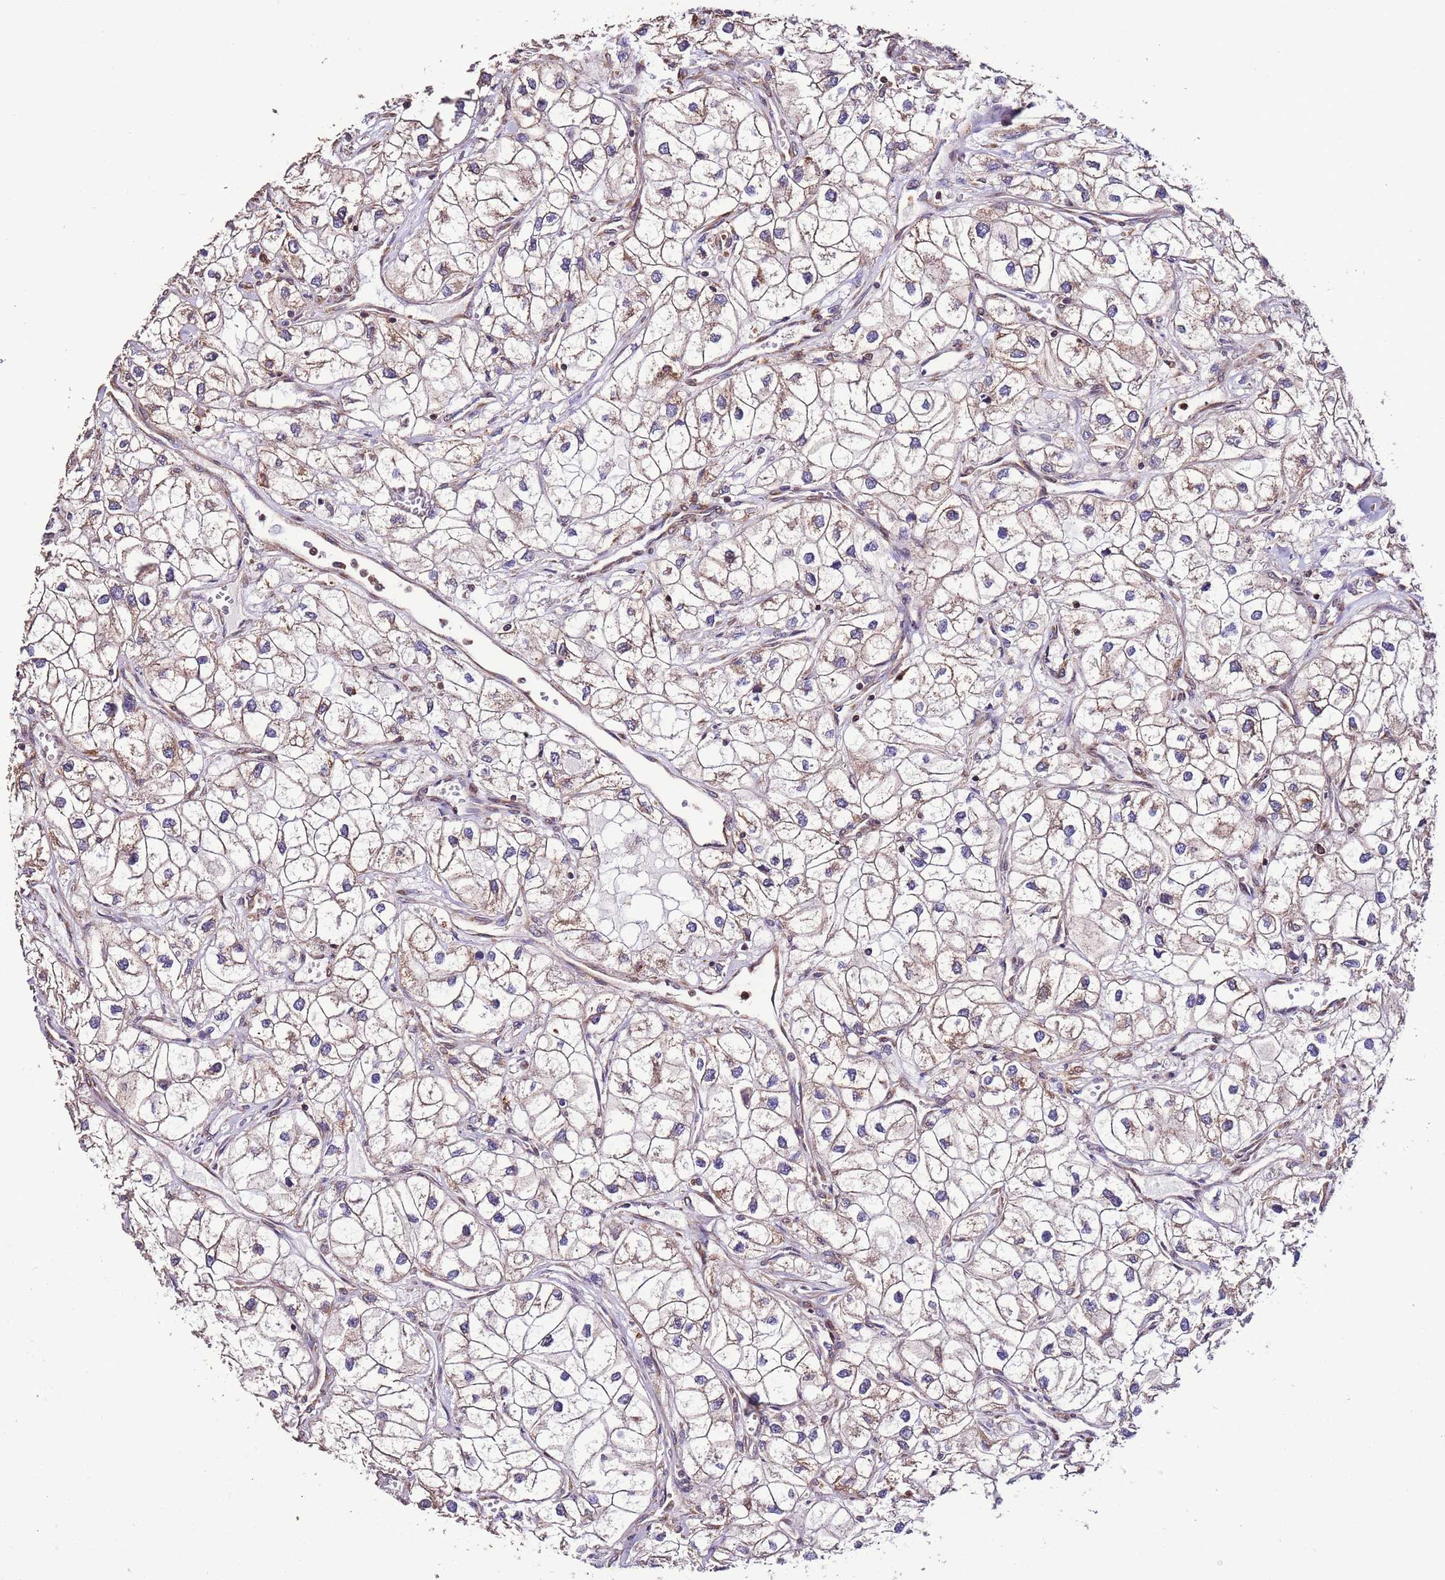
{"staining": {"intensity": "negative", "quantity": "none", "location": "none"}, "tissue": "renal cancer", "cell_type": "Tumor cells", "image_type": "cancer", "snomed": [{"axis": "morphology", "description": "Adenocarcinoma, NOS"}, {"axis": "topography", "description": "Kidney"}], "caption": "This is a histopathology image of immunohistochemistry staining of renal cancer (adenocarcinoma), which shows no staining in tumor cells.", "gene": "SLC41A3", "patient": {"sex": "male", "age": 59}}